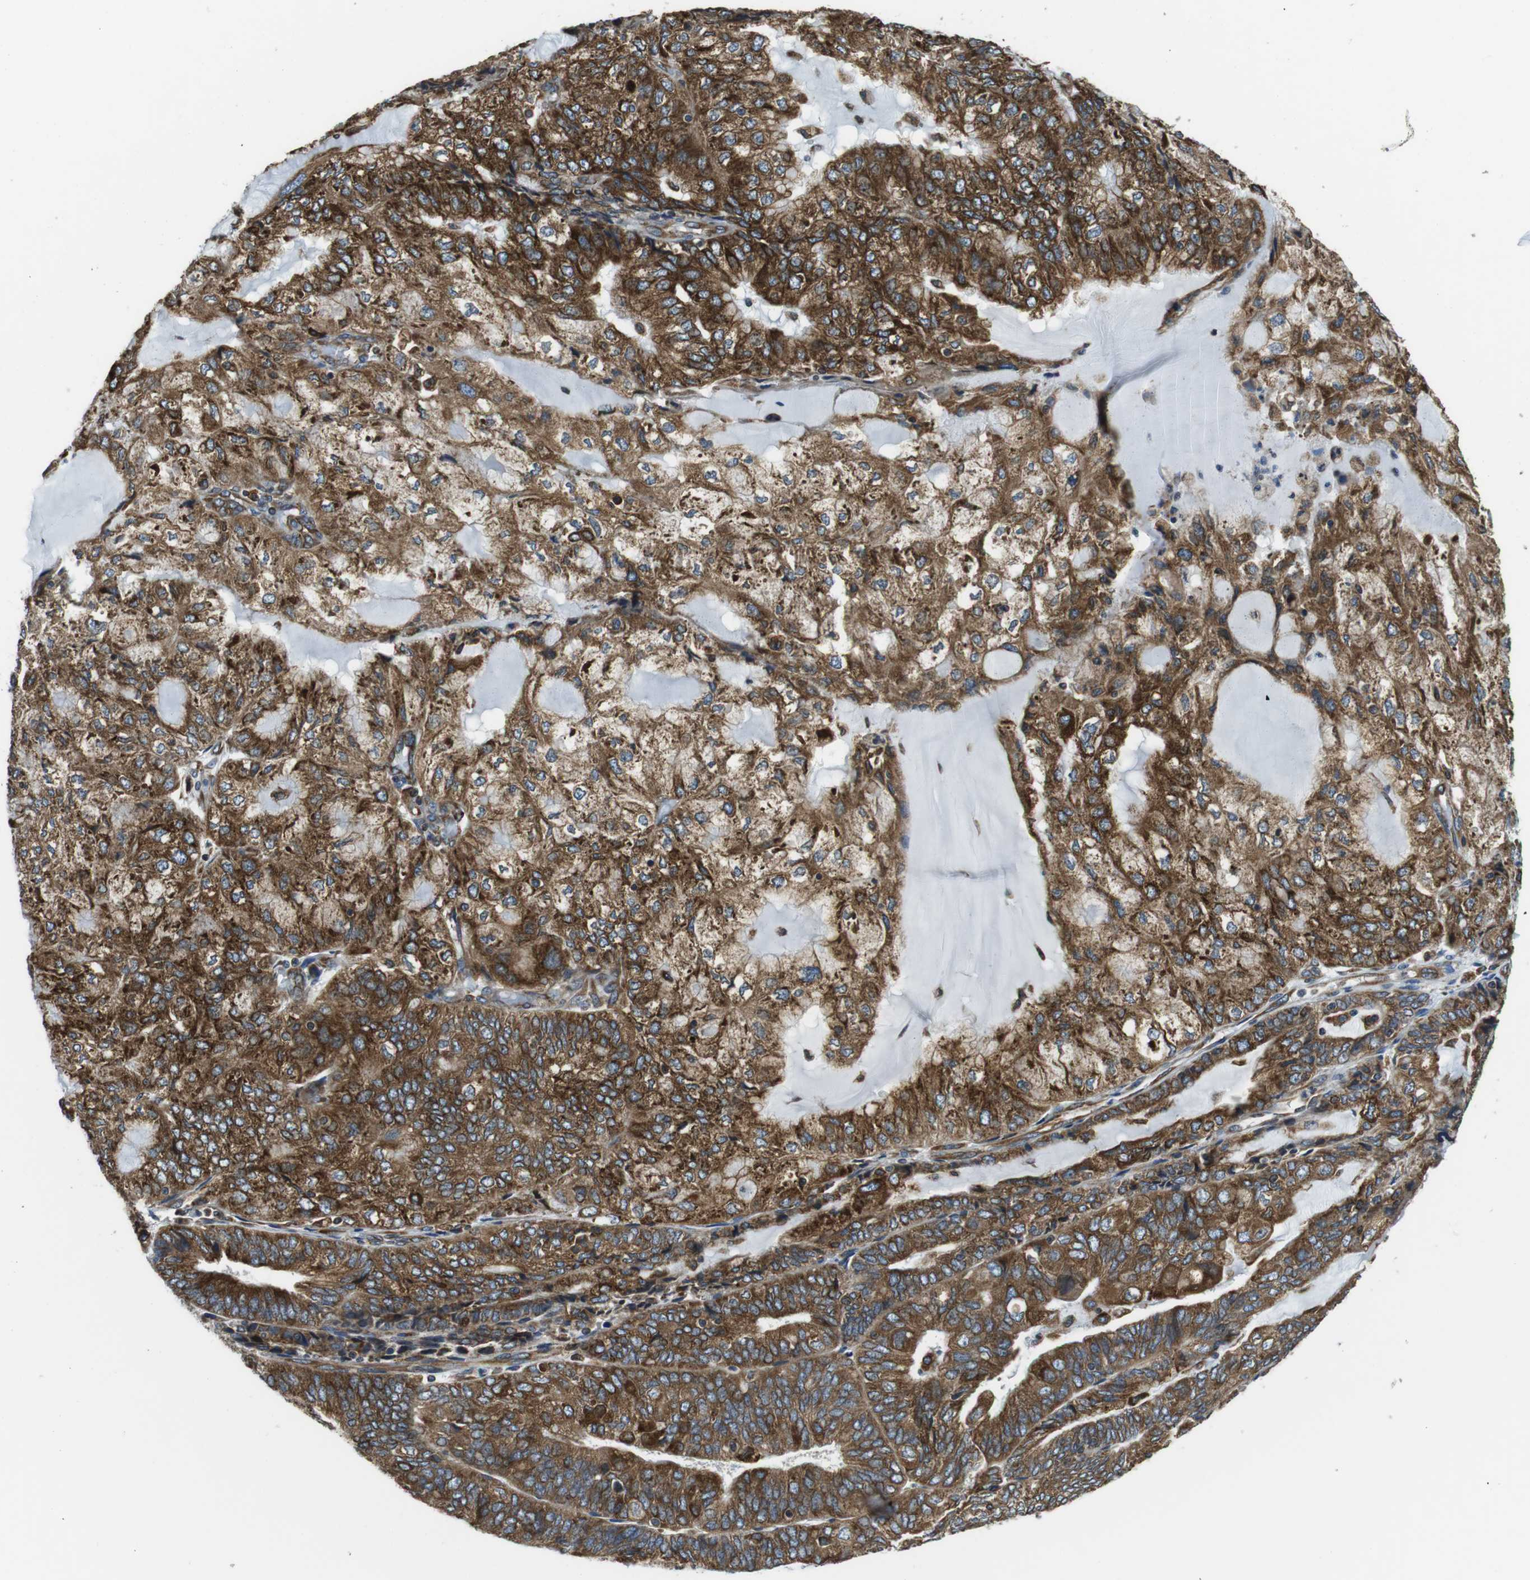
{"staining": {"intensity": "strong", "quantity": ">75%", "location": "cytoplasmic/membranous"}, "tissue": "endometrial cancer", "cell_type": "Tumor cells", "image_type": "cancer", "snomed": [{"axis": "morphology", "description": "Adenocarcinoma, NOS"}, {"axis": "topography", "description": "Endometrium"}], "caption": "The histopathology image displays immunohistochemical staining of adenocarcinoma (endometrial). There is strong cytoplasmic/membranous expression is identified in about >75% of tumor cells.", "gene": "UGGT1", "patient": {"sex": "female", "age": 81}}